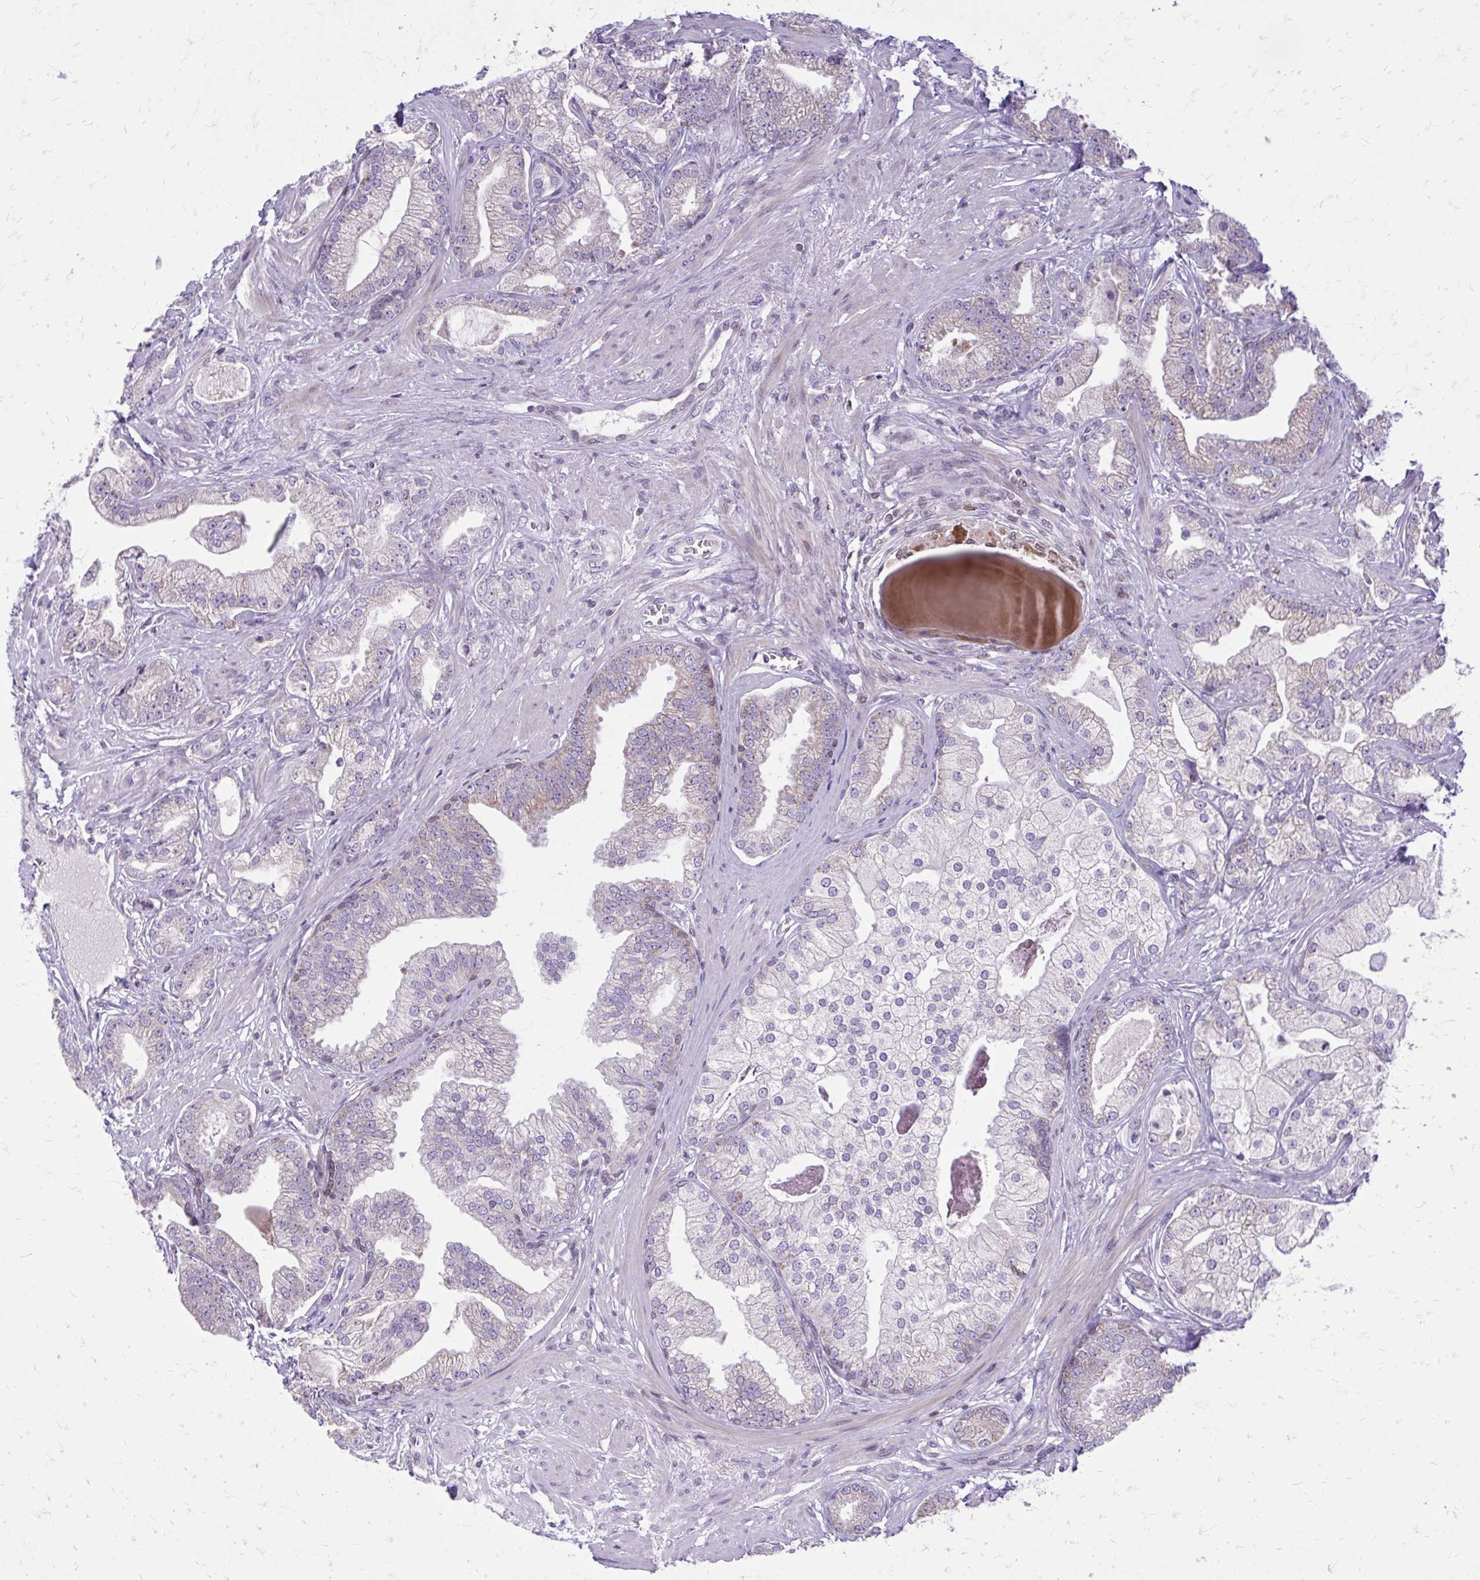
{"staining": {"intensity": "weak", "quantity": "<25%", "location": "cytoplasmic/membranous"}, "tissue": "prostate cancer", "cell_type": "Tumor cells", "image_type": "cancer", "snomed": [{"axis": "morphology", "description": "Adenocarcinoma, Low grade"}, {"axis": "topography", "description": "Prostate"}], "caption": "Prostate adenocarcinoma (low-grade) was stained to show a protein in brown. There is no significant staining in tumor cells. The staining is performed using DAB (3,3'-diaminobenzidine) brown chromogen with nuclei counter-stained in using hematoxylin.", "gene": "RPS6KA2", "patient": {"sex": "male", "age": 61}}